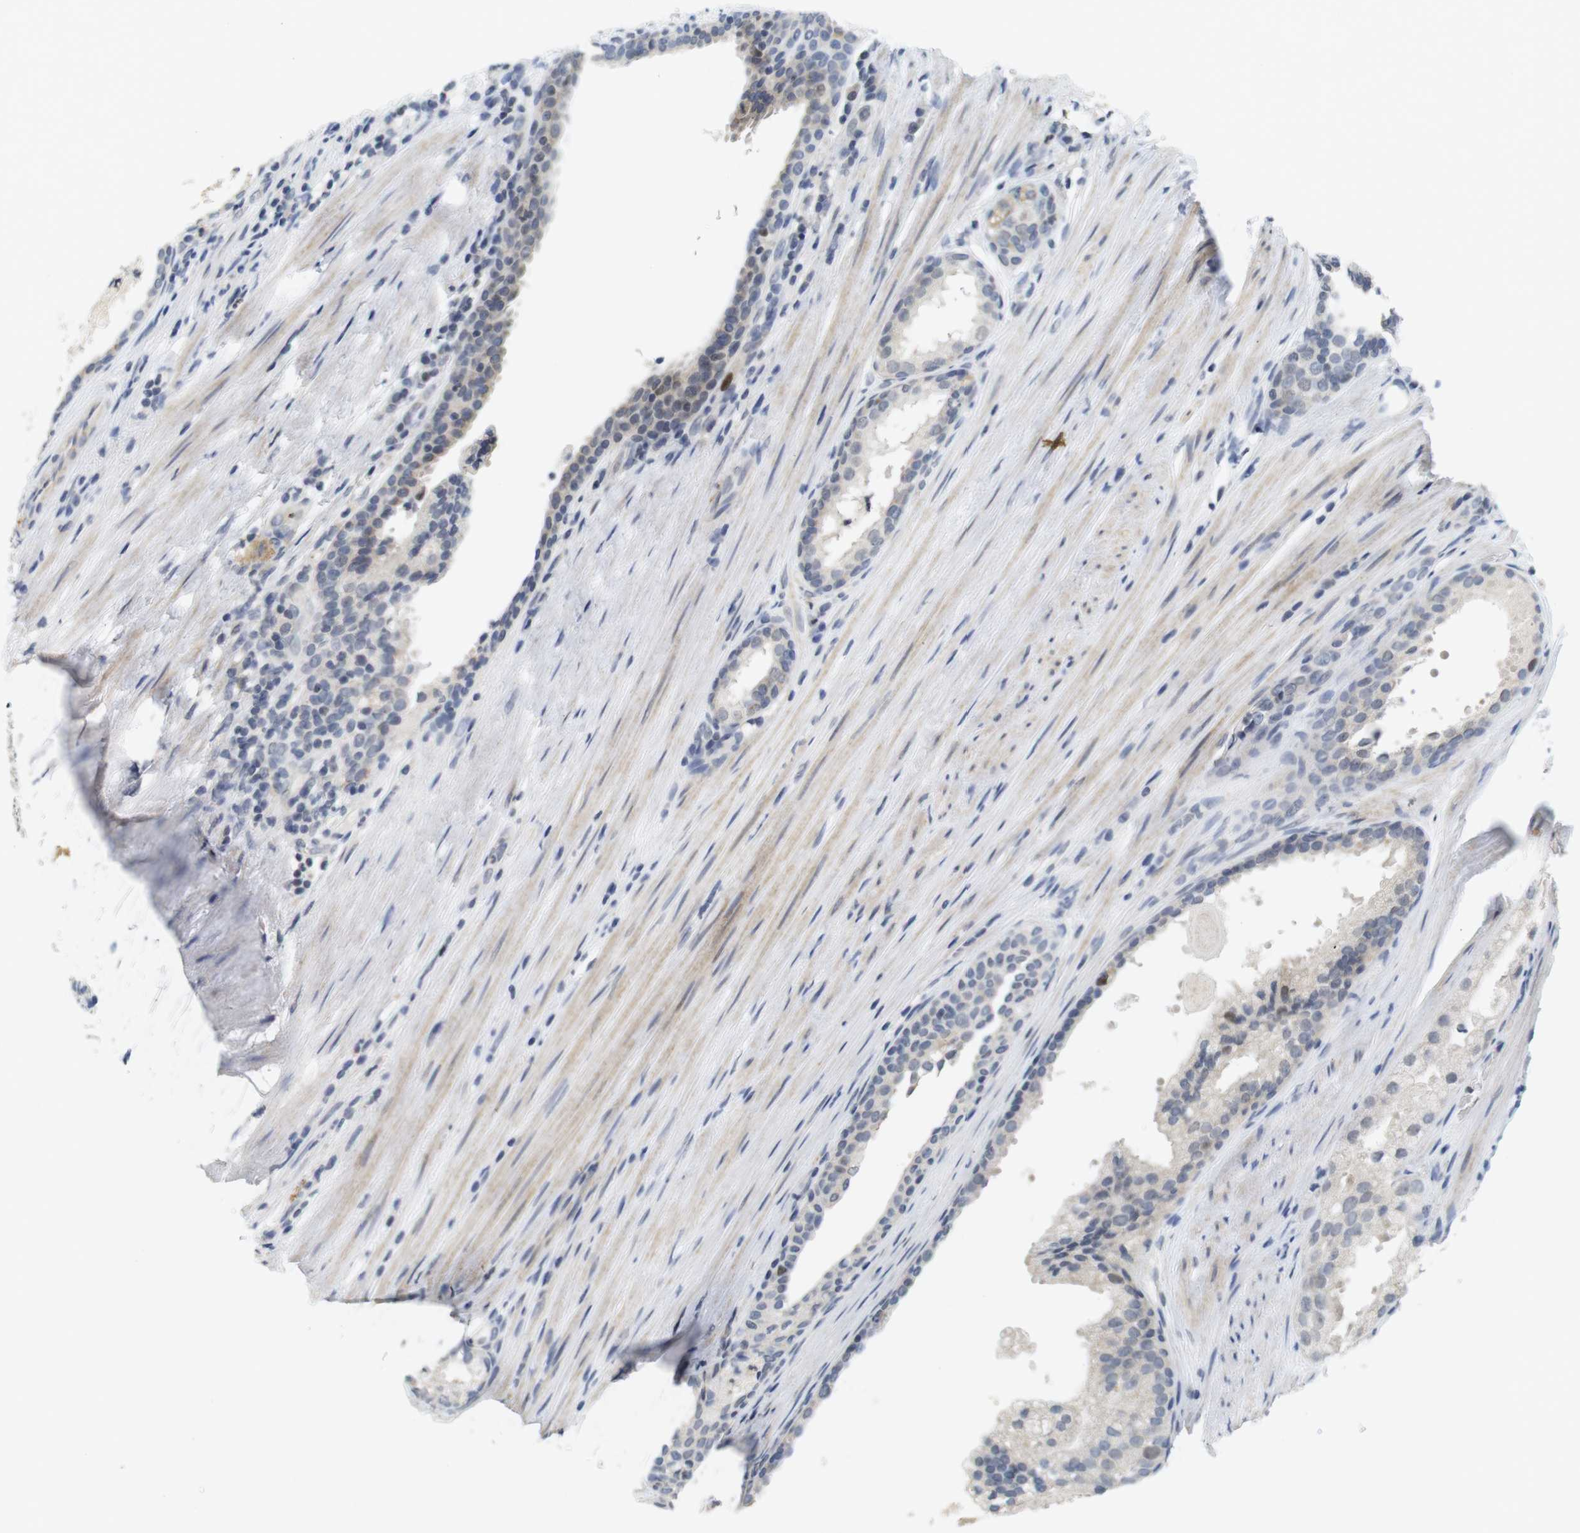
{"staining": {"intensity": "negative", "quantity": "none", "location": "none"}, "tissue": "prostate cancer", "cell_type": "Tumor cells", "image_type": "cancer", "snomed": [{"axis": "morphology", "description": "Adenocarcinoma, Low grade"}, {"axis": "topography", "description": "Prostate"}], "caption": "Prostate cancer stained for a protein using immunohistochemistry (IHC) reveals no expression tumor cells.", "gene": "SKP2", "patient": {"sex": "male", "age": 69}}